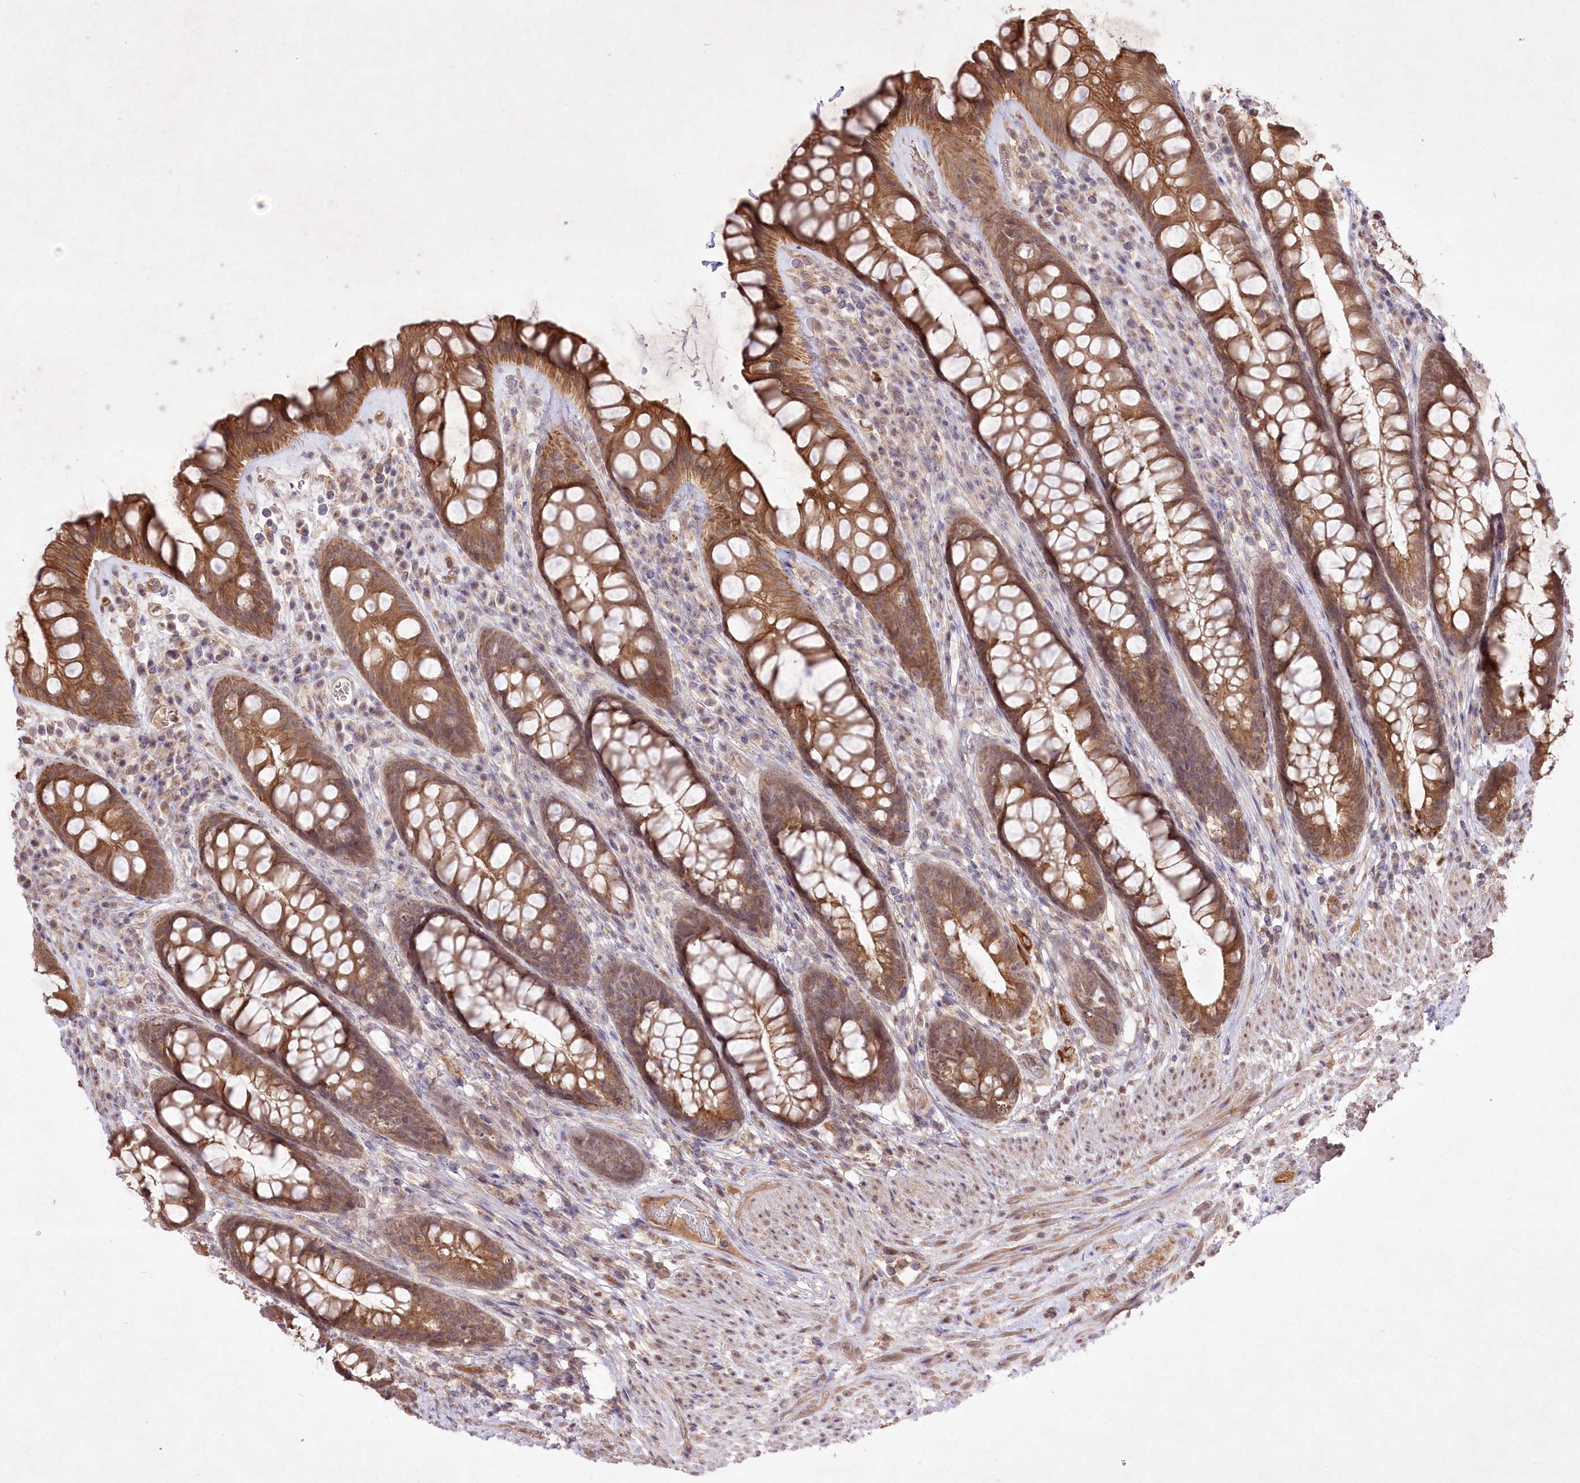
{"staining": {"intensity": "strong", "quantity": ">75%", "location": "cytoplasmic/membranous"}, "tissue": "rectum", "cell_type": "Glandular cells", "image_type": "normal", "snomed": [{"axis": "morphology", "description": "Normal tissue, NOS"}, {"axis": "topography", "description": "Rectum"}], "caption": "Unremarkable rectum exhibits strong cytoplasmic/membranous positivity in about >75% of glandular cells, visualized by immunohistochemistry.", "gene": "HELT", "patient": {"sex": "male", "age": 74}}